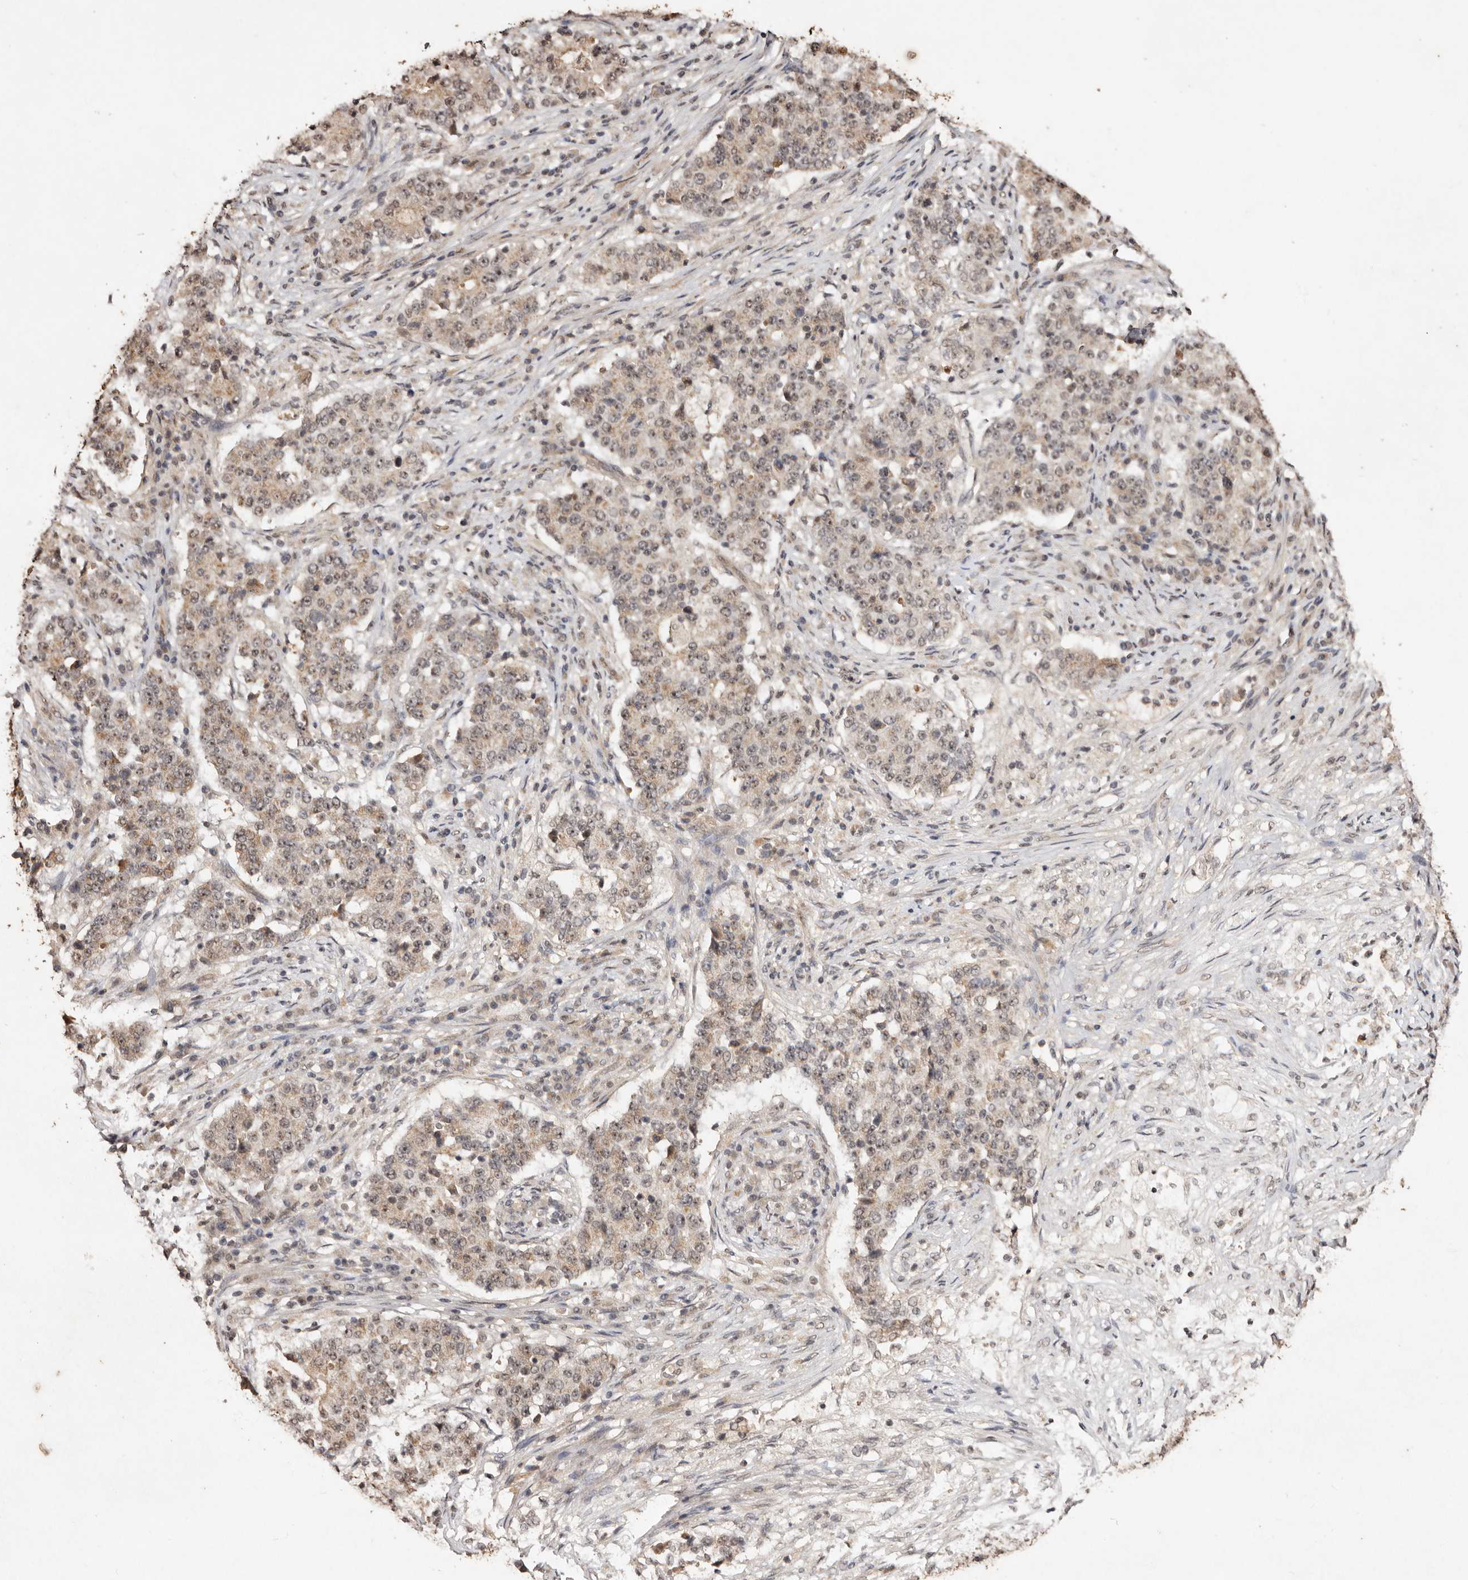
{"staining": {"intensity": "weak", "quantity": ">75%", "location": "cytoplasmic/membranous"}, "tissue": "stomach cancer", "cell_type": "Tumor cells", "image_type": "cancer", "snomed": [{"axis": "morphology", "description": "Adenocarcinoma, NOS"}, {"axis": "topography", "description": "Stomach"}], "caption": "Adenocarcinoma (stomach) was stained to show a protein in brown. There is low levels of weak cytoplasmic/membranous staining in approximately >75% of tumor cells.", "gene": "NOTCH1", "patient": {"sex": "male", "age": 59}}